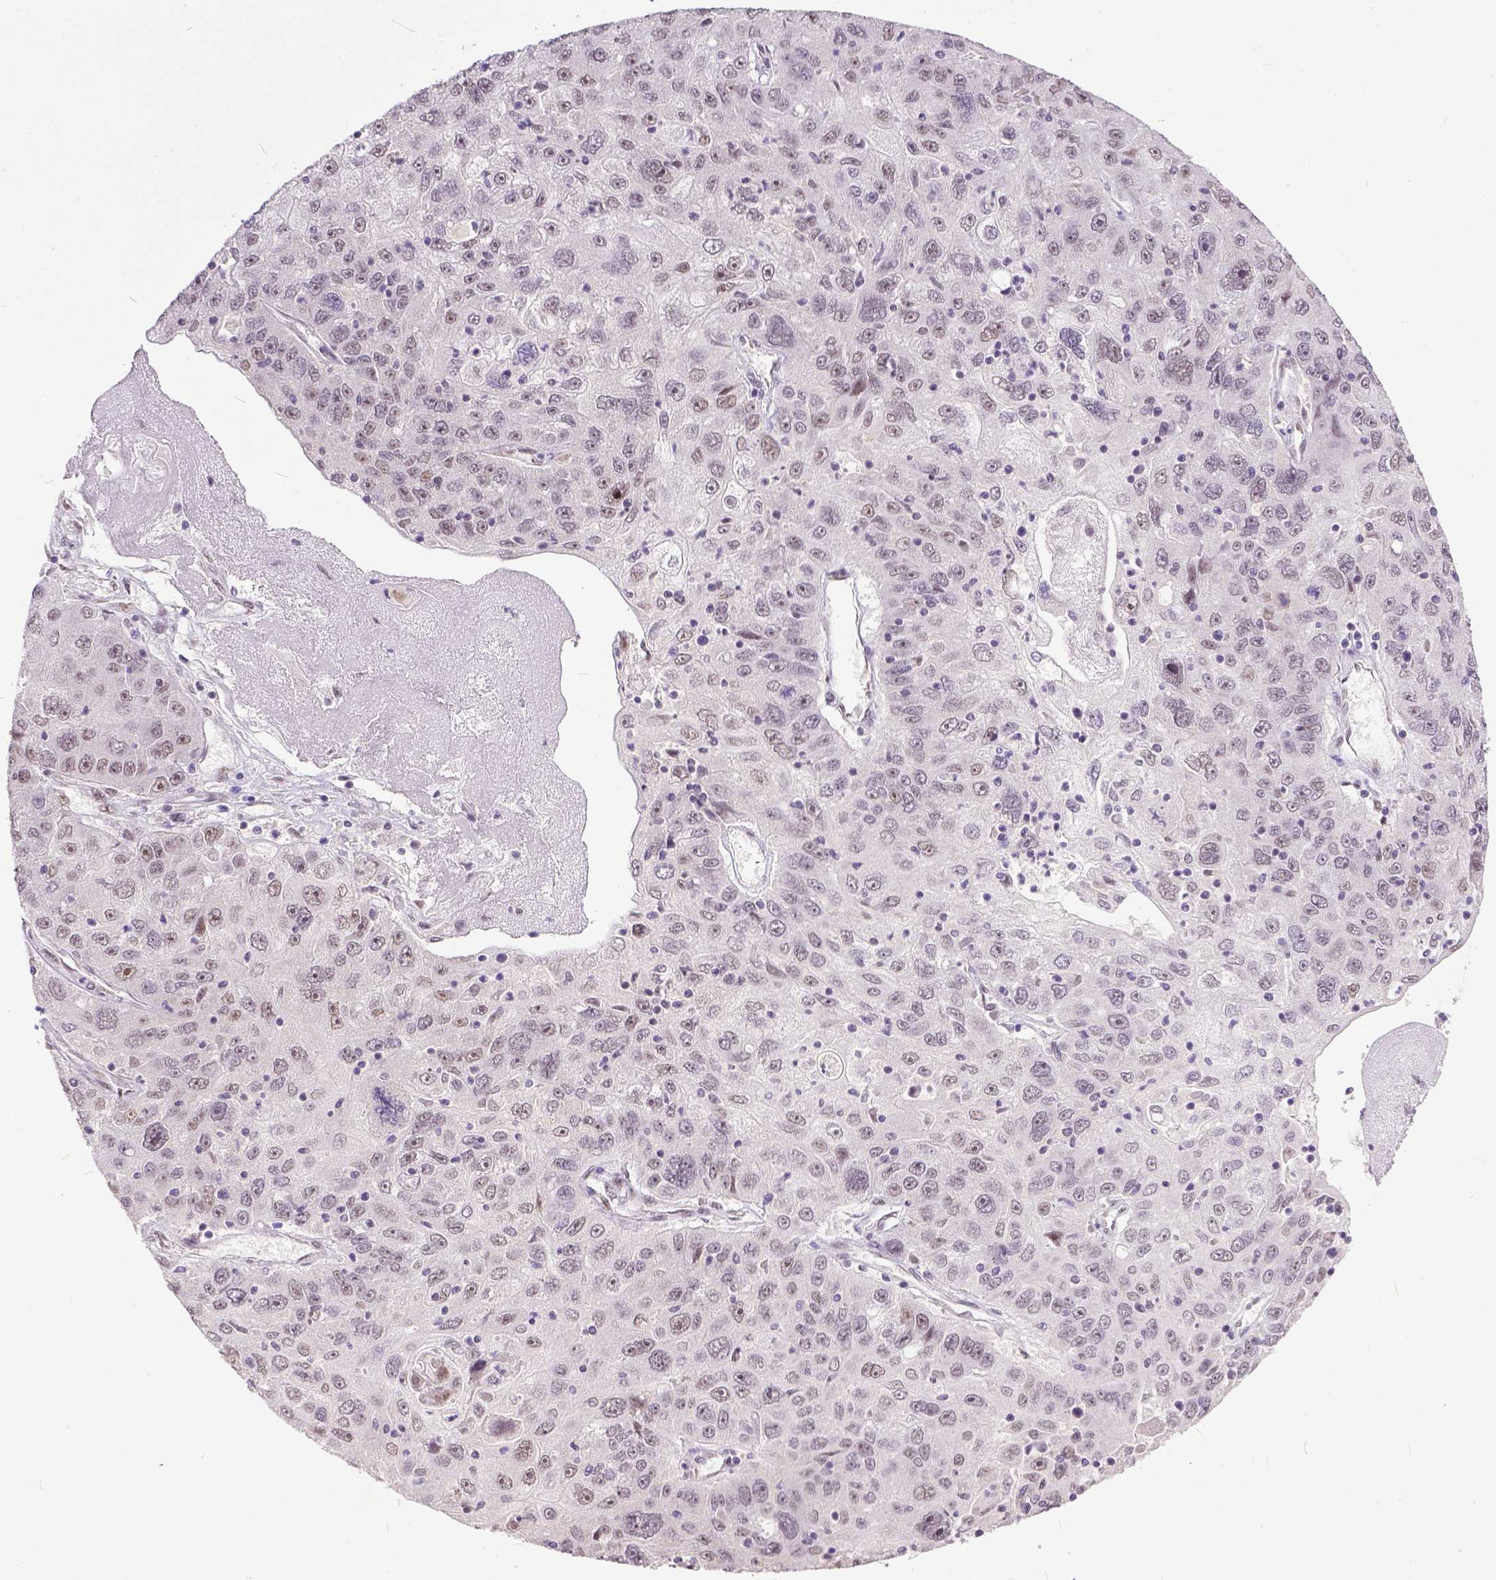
{"staining": {"intensity": "weak", "quantity": "25%-75%", "location": "nuclear"}, "tissue": "stomach cancer", "cell_type": "Tumor cells", "image_type": "cancer", "snomed": [{"axis": "morphology", "description": "Adenocarcinoma, NOS"}, {"axis": "topography", "description": "Stomach"}], "caption": "The immunohistochemical stain highlights weak nuclear positivity in tumor cells of stomach cancer (adenocarcinoma) tissue.", "gene": "ERCC1", "patient": {"sex": "male", "age": 56}}